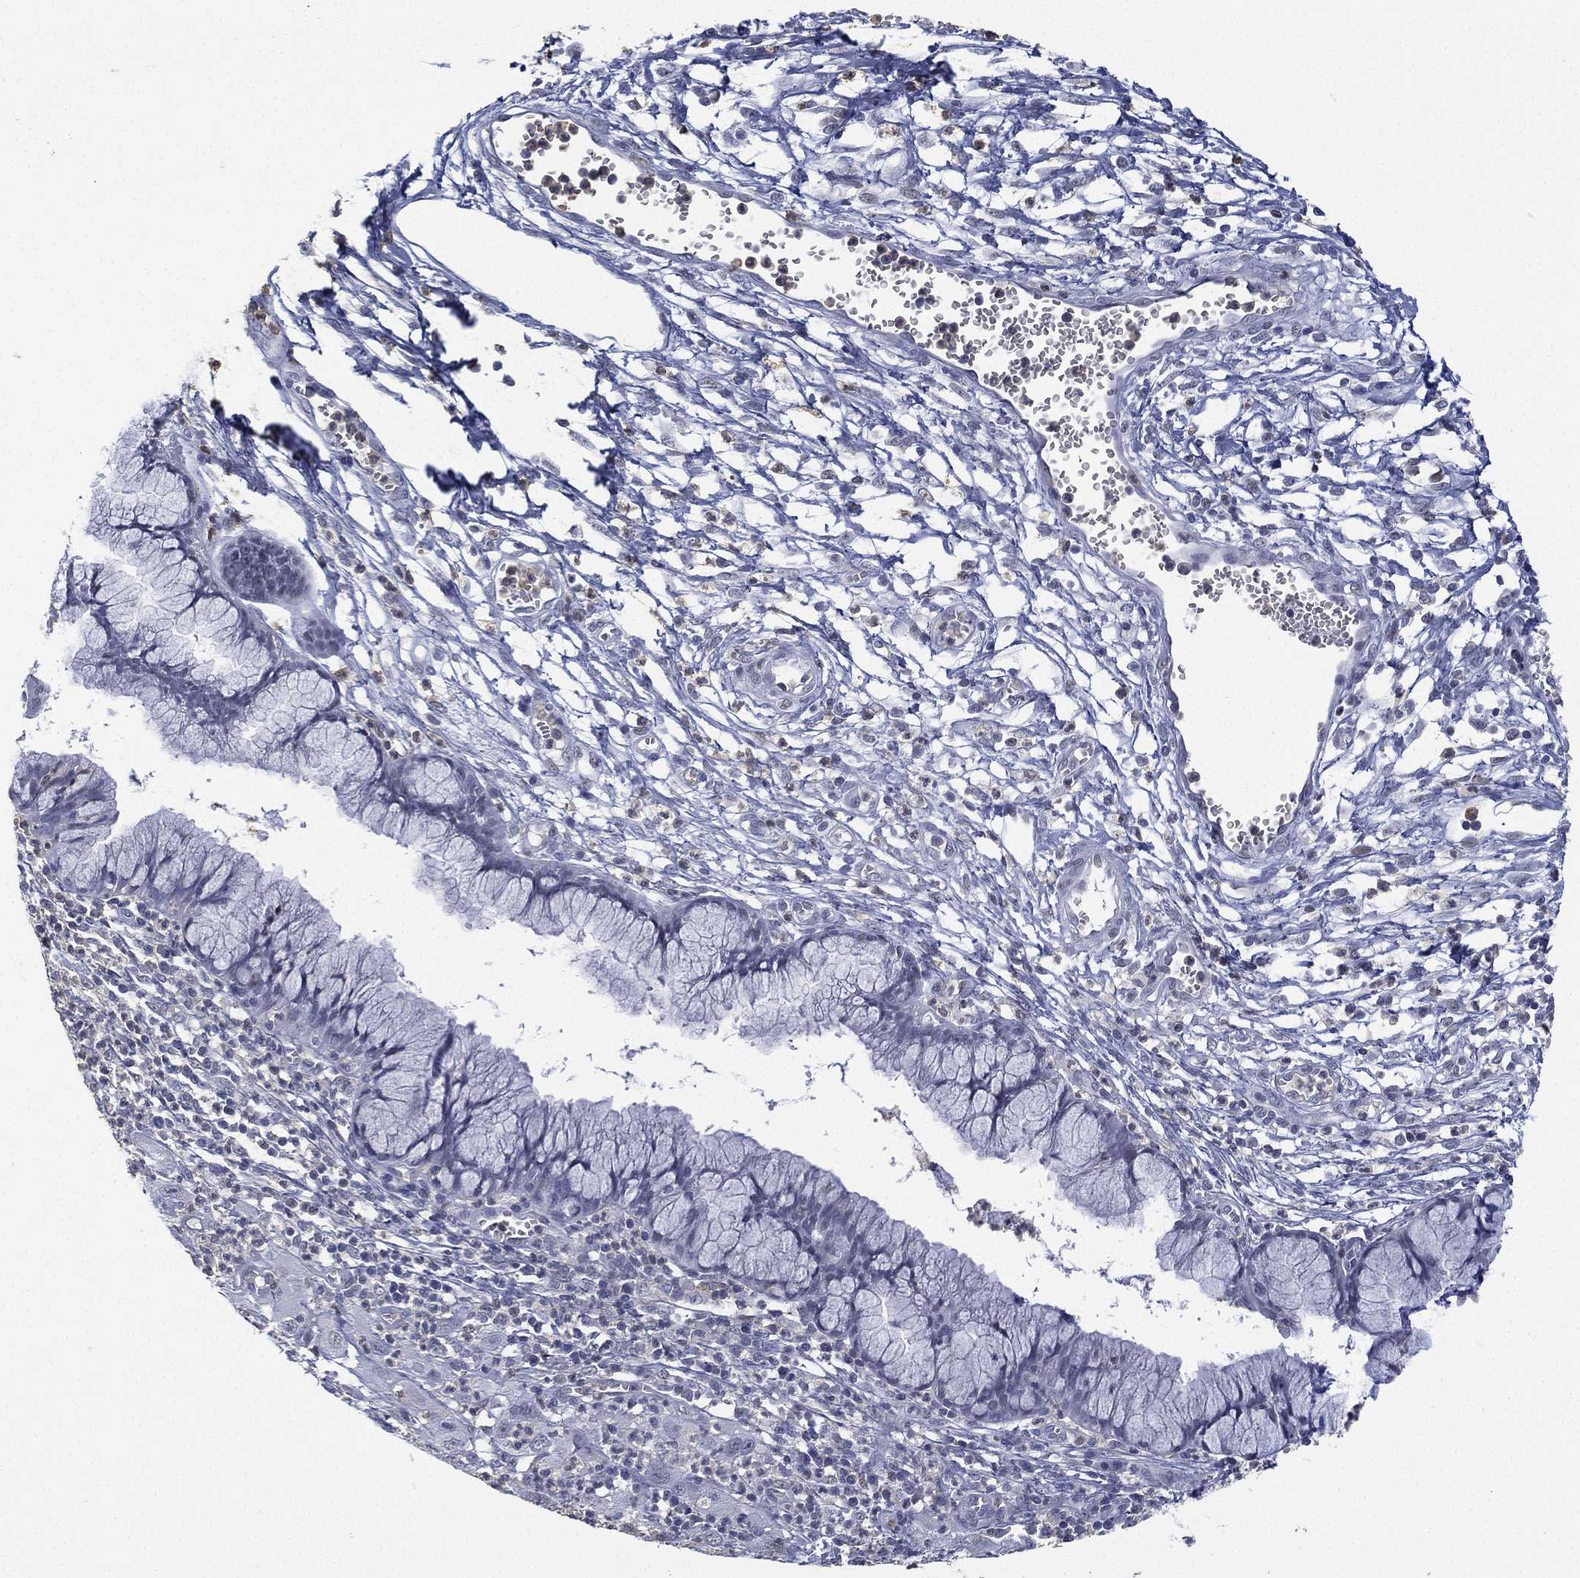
{"staining": {"intensity": "negative", "quantity": "none", "location": "none"}, "tissue": "cervical cancer", "cell_type": "Tumor cells", "image_type": "cancer", "snomed": [{"axis": "morphology", "description": "Squamous cell carcinoma, NOS"}, {"axis": "topography", "description": "Cervix"}], "caption": "Tumor cells are negative for protein expression in human squamous cell carcinoma (cervical). (DAB (3,3'-diaminobenzidine) immunohistochemistry visualized using brightfield microscopy, high magnification).", "gene": "ZNF711", "patient": {"sex": "female", "age": 32}}